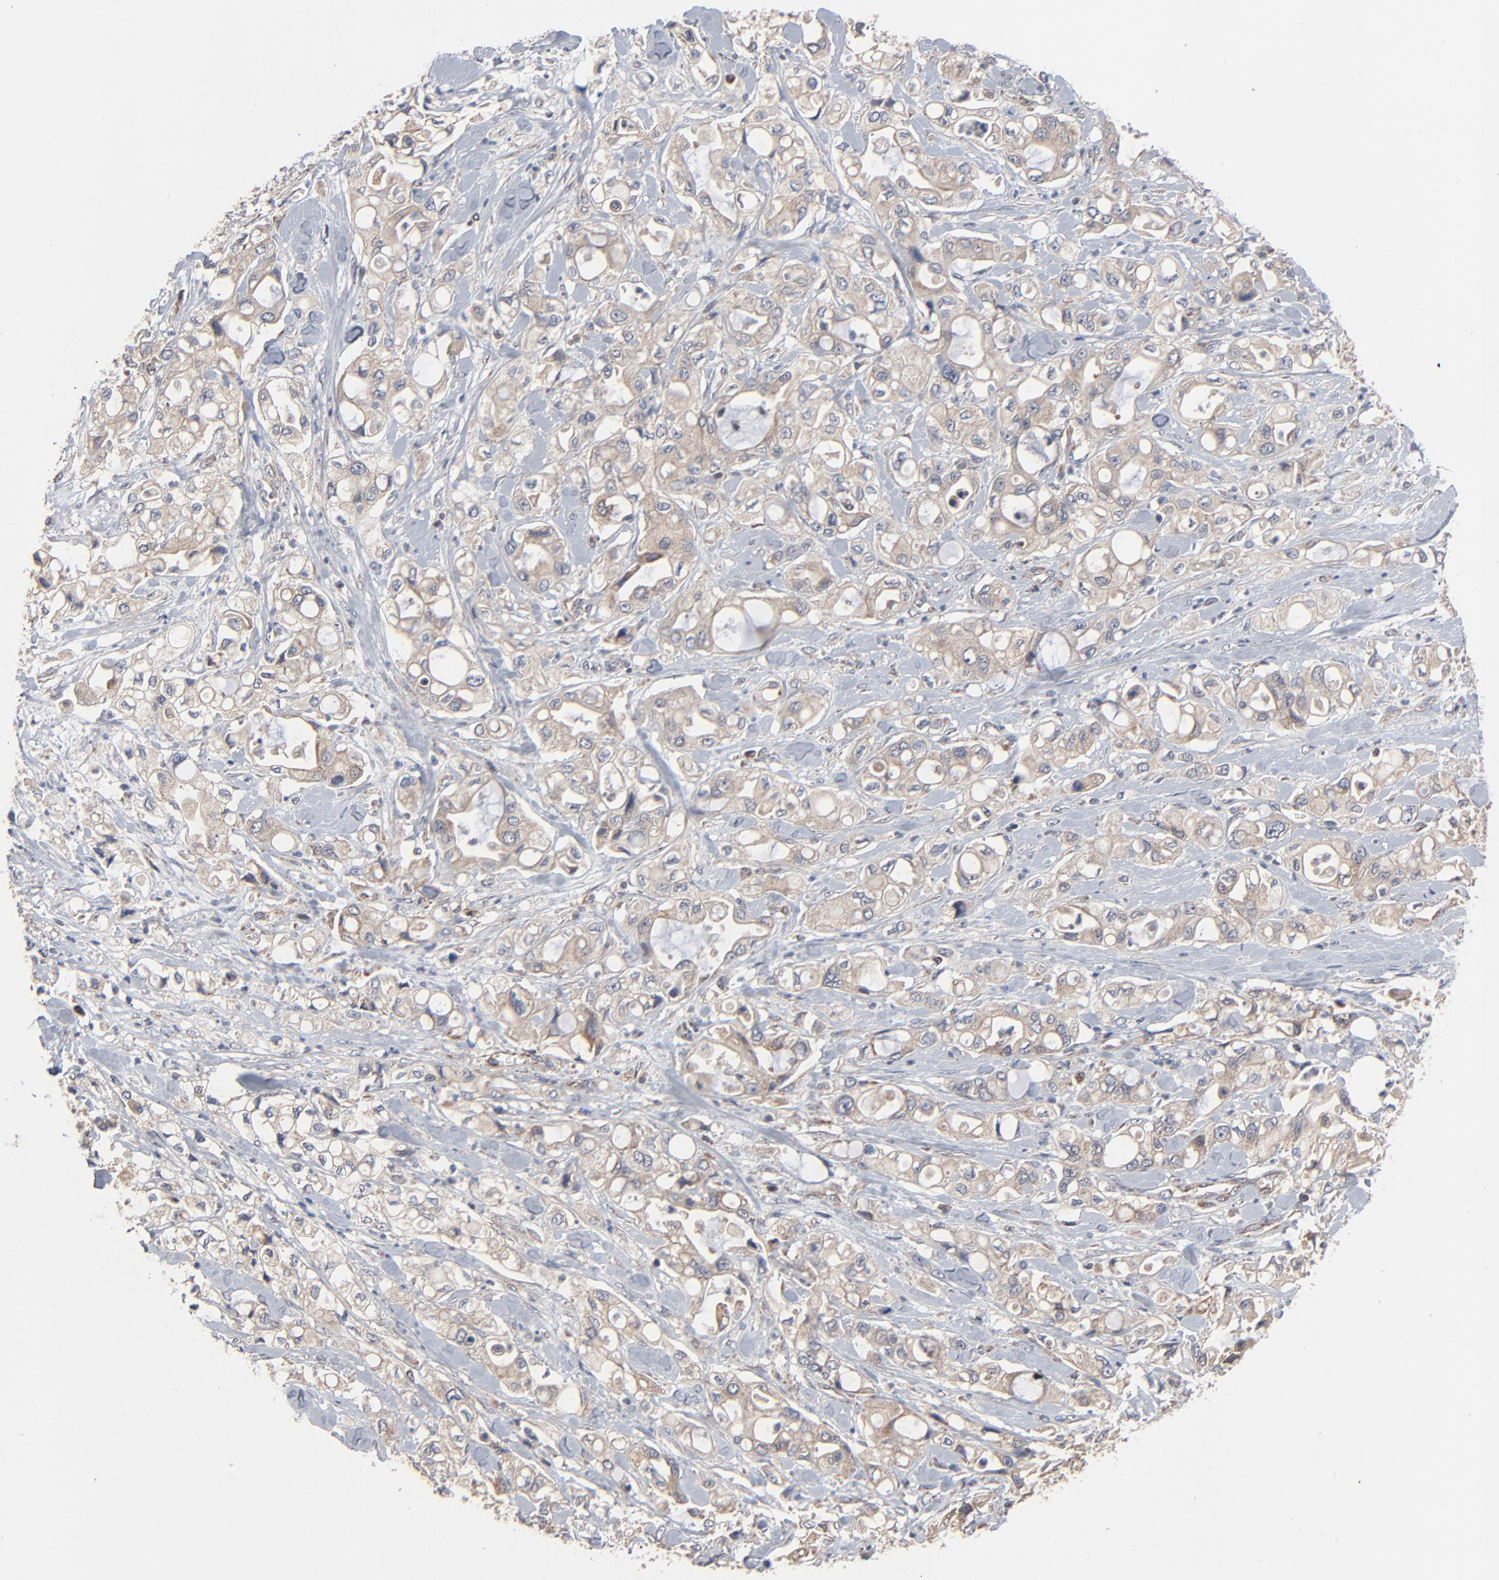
{"staining": {"intensity": "weak", "quantity": ">75%", "location": "cytoplasmic/membranous"}, "tissue": "pancreatic cancer", "cell_type": "Tumor cells", "image_type": "cancer", "snomed": [{"axis": "morphology", "description": "Adenocarcinoma, NOS"}, {"axis": "topography", "description": "Pancreas"}], "caption": "Human pancreatic cancer (adenocarcinoma) stained for a protein (brown) exhibits weak cytoplasmic/membranous positive expression in about >75% of tumor cells.", "gene": "ABLIM3", "patient": {"sex": "male", "age": 70}}